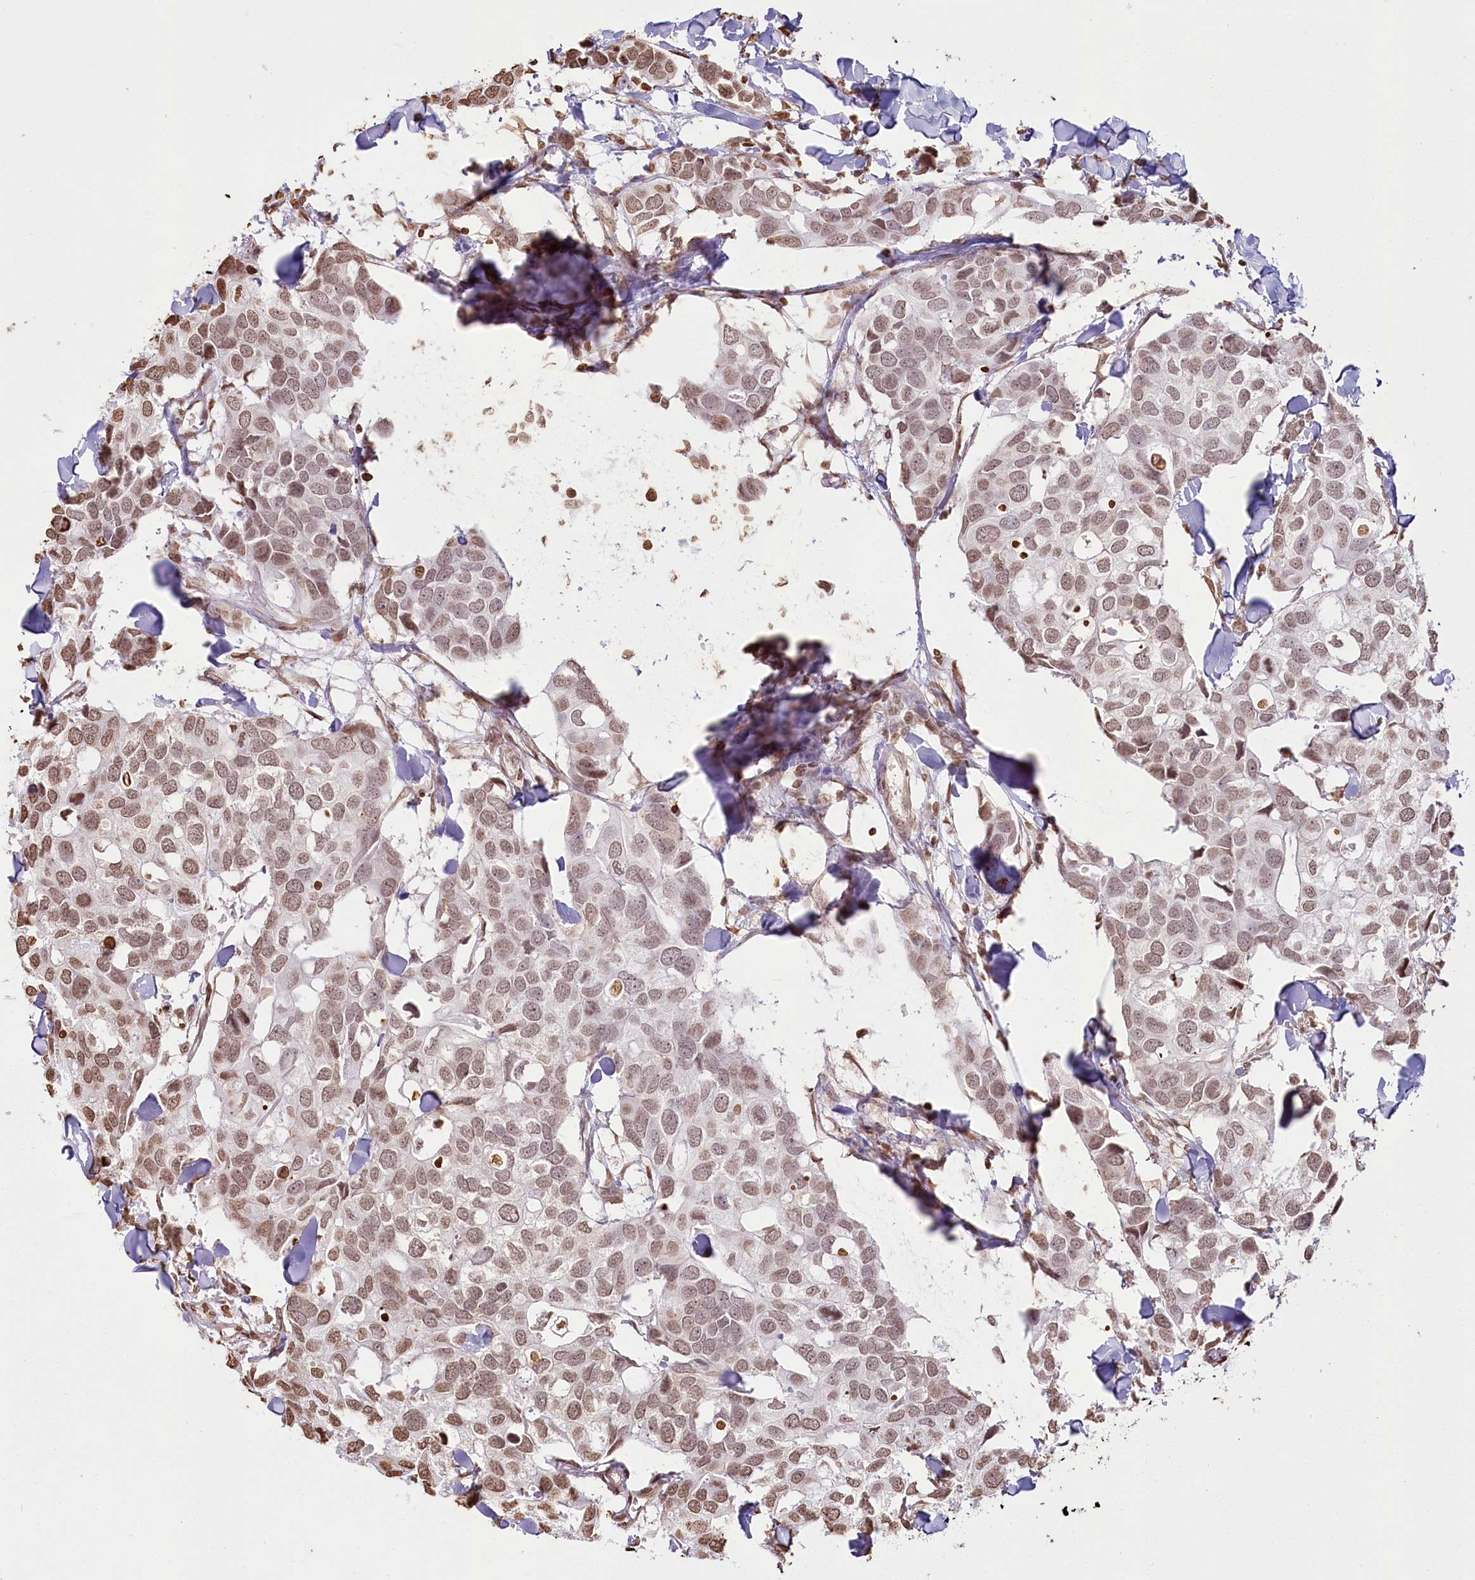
{"staining": {"intensity": "moderate", "quantity": ">75%", "location": "nuclear"}, "tissue": "breast cancer", "cell_type": "Tumor cells", "image_type": "cancer", "snomed": [{"axis": "morphology", "description": "Duct carcinoma"}, {"axis": "topography", "description": "Breast"}], "caption": "Protein staining reveals moderate nuclear positivity in about >75% of tumor cells in infiltrating ductal carcinoma (breast).", "gene": "FAM13A", "patient": {"sex": "female", "age": 83}}